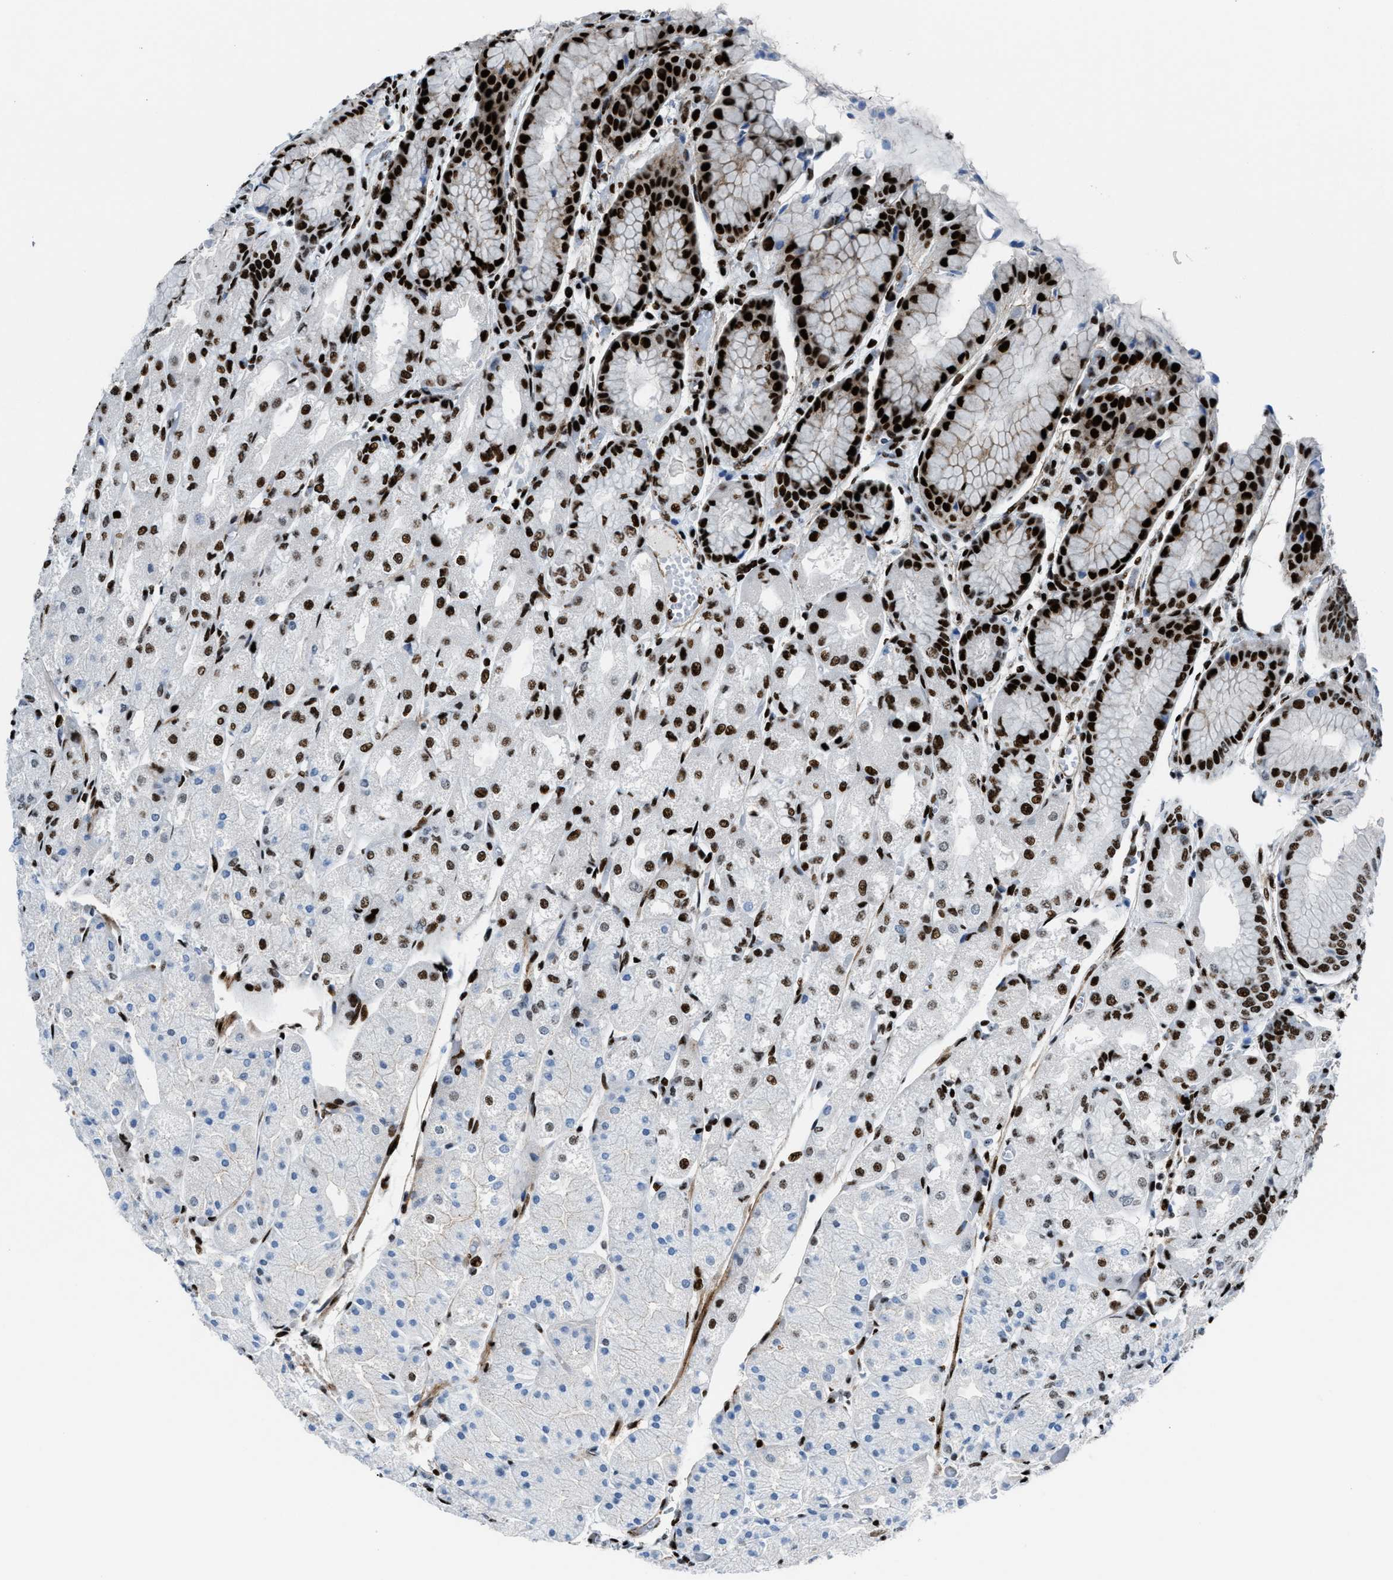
{"staining": {"intensity": "strong", "quantity": ">75%", "location": "nuclear"}, "tissue": "stomach", "cell_type": "Glandular cells", "image_type": "normal", "snomed": [{"axis": "morphology", "description": "Normal tissue, NOS"}, {"axis": "topography", "description": "Stomach, upper"}], "caption": "Protein positivity by immunohistochemistry (IHC) displays strong nuclear positivity in about >75% of glandular cells in benign stomach. (Stains: DAB in brown, nuclei in blue, Microscopy: brightfield microscopy at high magnification).", "gene": "NONO", "patient": {"sex": "male", "age": 72}}